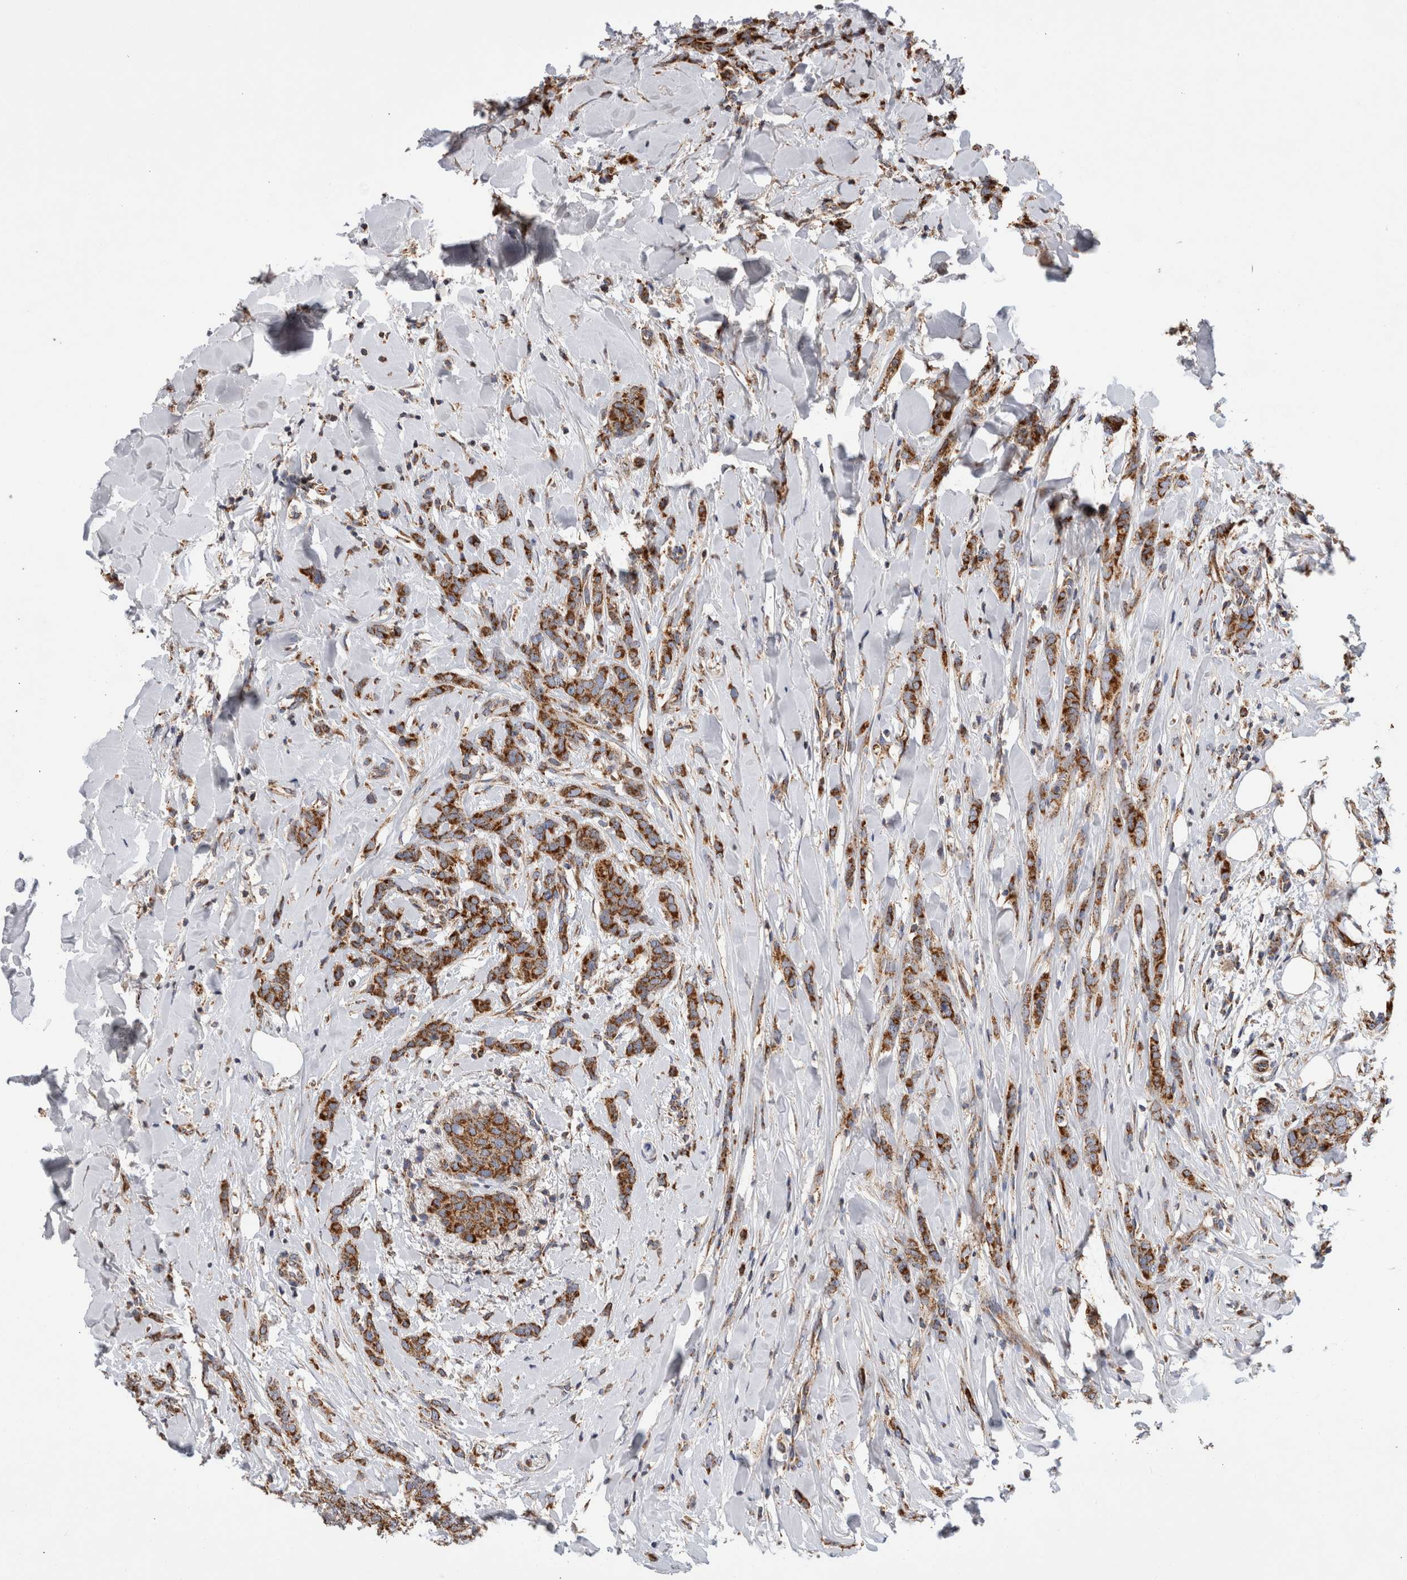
{"staining": {"intensity": "moderate", "quantity": ">75%", "location": "cytoplasmic/membranous"}, "tissue": "breast cancer", "cell_type": "Tumor cells", "image_type": "cancer", "snomed": [{"axis": "morphology", "description": "Lobular carcinoma"}, {"axis": "topography", "description": "Skin"}, {"axis": "topography", "description": "Breast"}], "caption": "Immunohistochemistry (DAB (3,3'-diaminobenzidine)) staining of human lobular carcinoma (breast) displays moderate cytoplasmic/membranous protein positivity in about >75% of tumor cells. The protein of interest is stained brown, and the nuclei are stained in blue (DAB IHC with brightfield microscopy, high magnification).", "gene": "IARS2", "patient": {"sex": "female", "age": 46}}